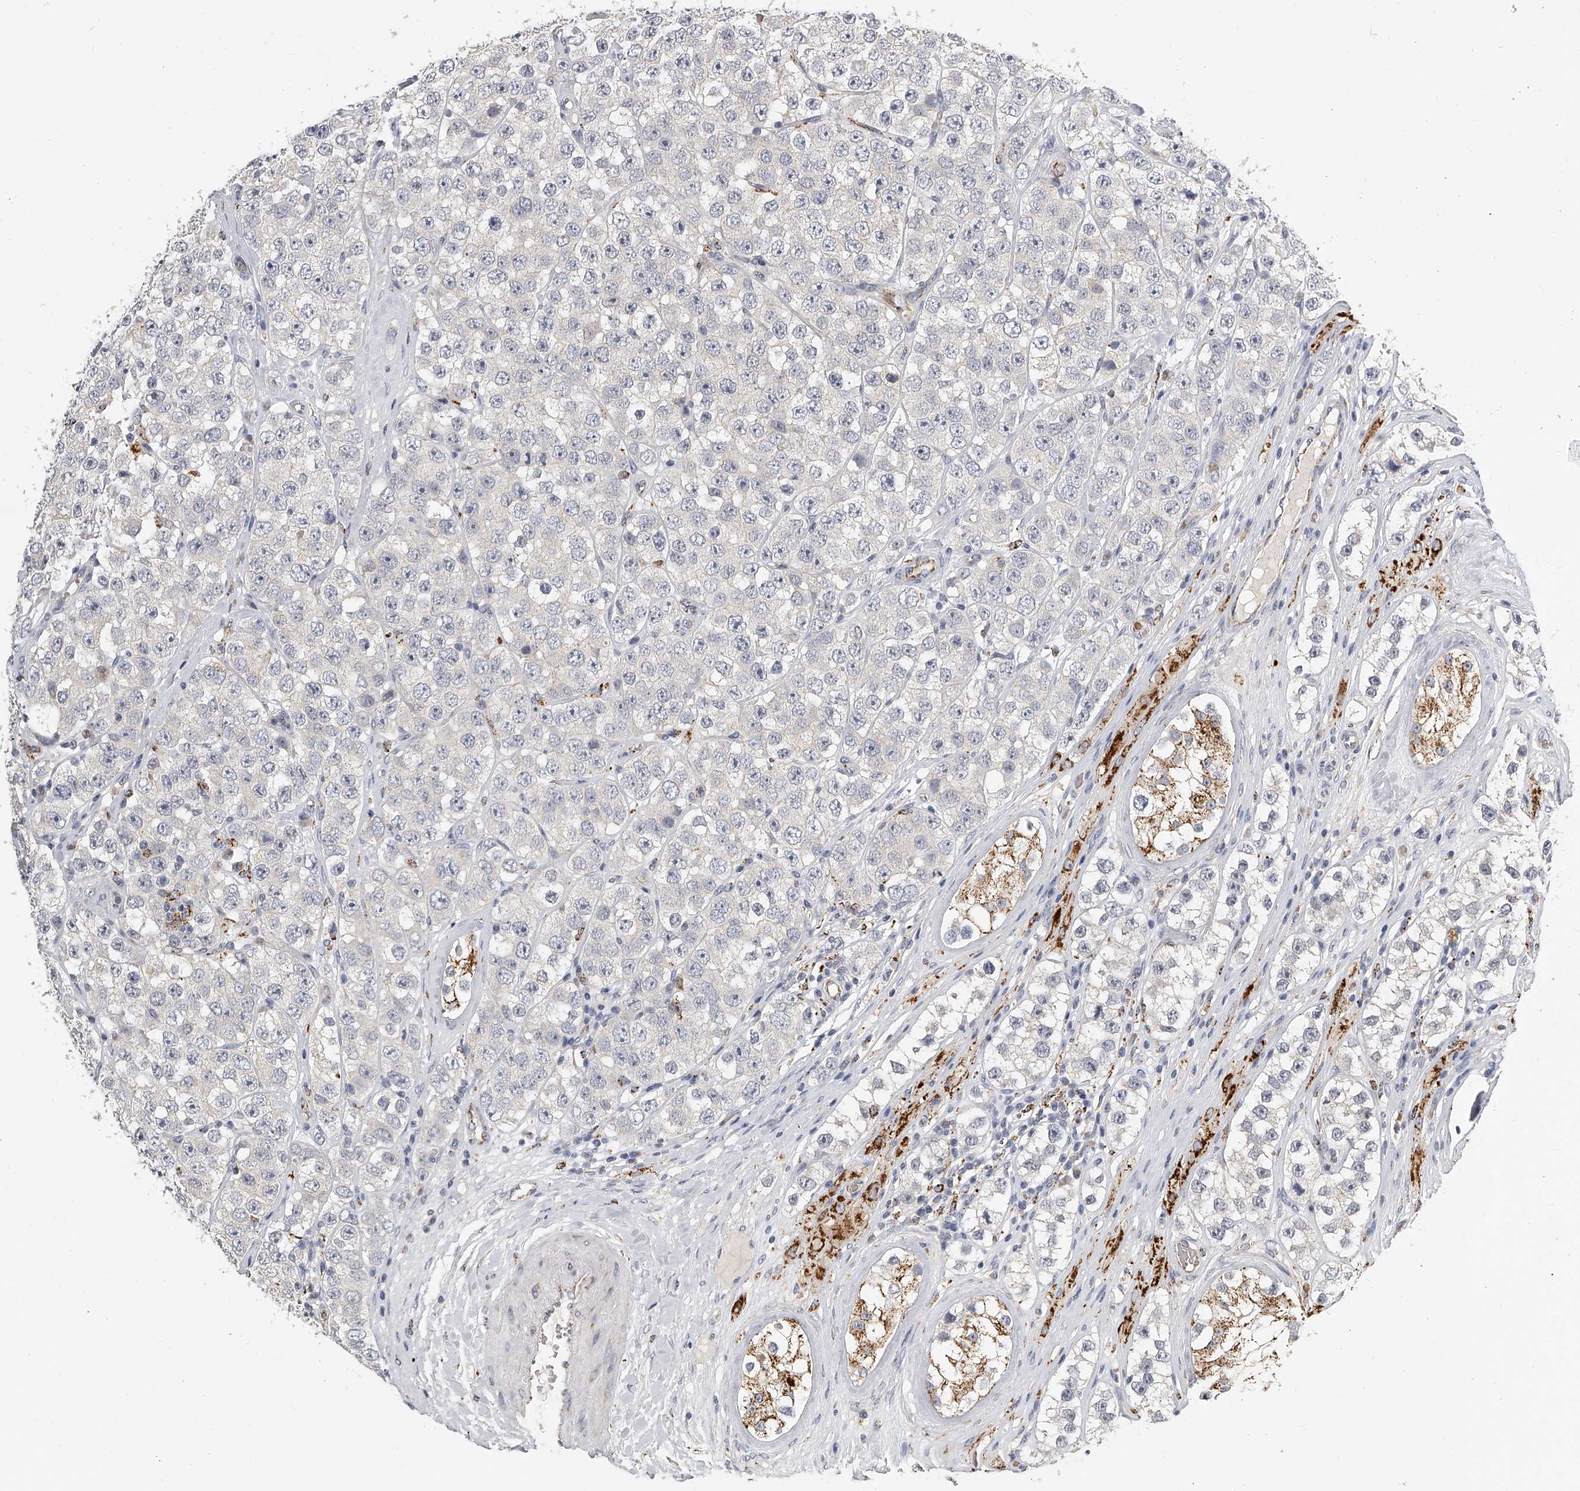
{"staining": {"intensity": "negative", "quantity": "none", "location": "none"}, "tissue": "testis cancer", "cell_type": "Tumor cells", "image_type": "cancer", "snomed": [{"axis": "morphology", "description": "Seminoma, NOS"}, {"axis": "topography", "description": "Testis"}], "caption": "A histopathology image of testis seminoma stained for a protein displays no brown staining in tumor cells.", "gene": "KLHL7", "patient": {"sex": "male", "age": 28}}